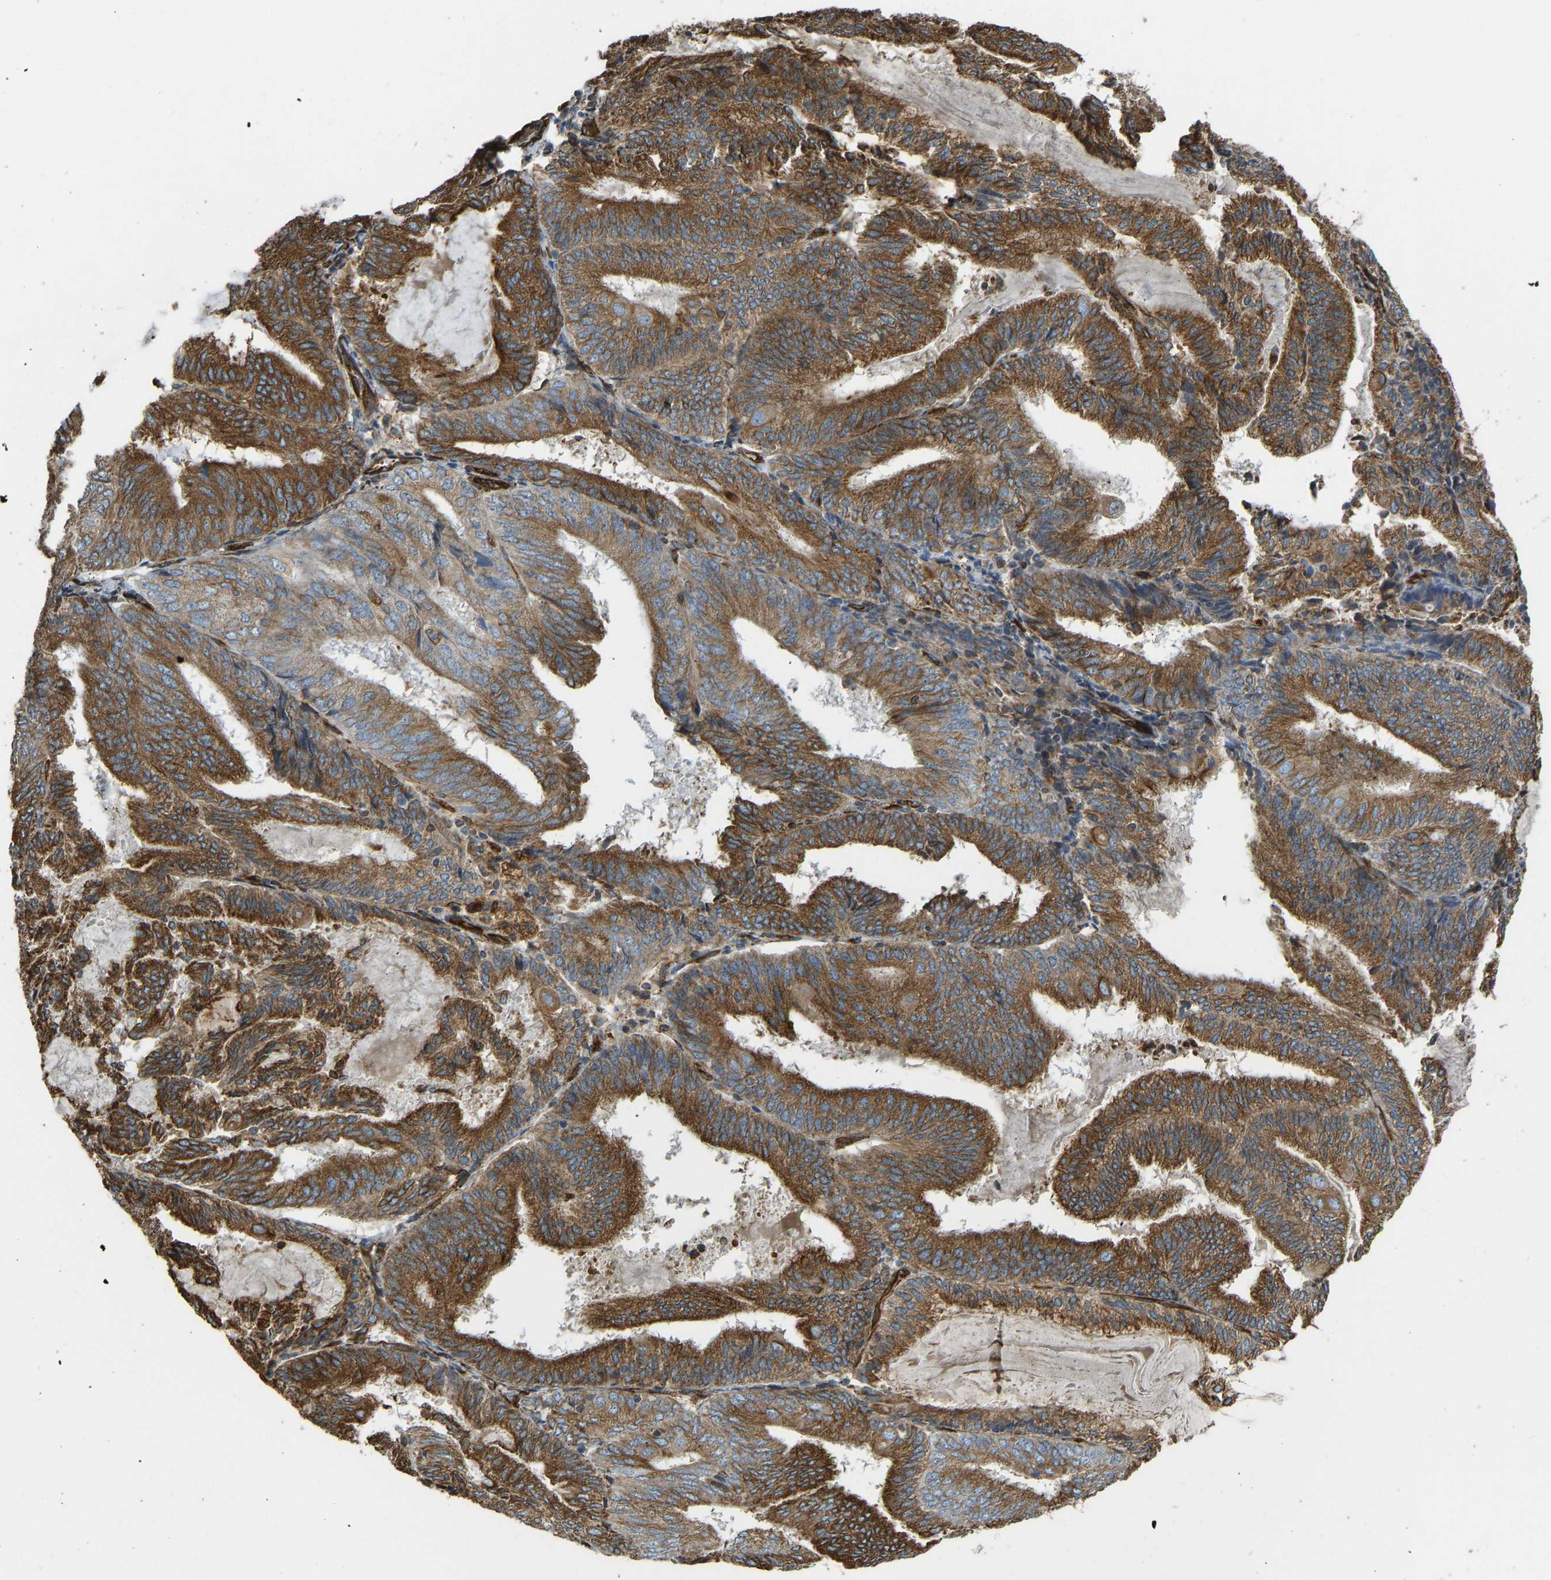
{"staining": {"intensity": "strong", "quantity": ">75%", "location": "cytoplasmic/membranous"}, "tissue": "endometrial cancer", "cell_type": "Tumor cells", "image_type": "cancer", "snomed": [{"axis": "morphology", "description": "Adenocarcinoma, NOS"}, {"axis": "topography", "description": "Endometrium"}], "caption": "Immunohistochemical staining of human endometrial cancer (adenocarcinoma) shows high levels of strong cytoplasmic/membranous staining in about >75% of tumor cells.", "gene": "BEX3", "patient": {"sex": "female", "age": 81}}